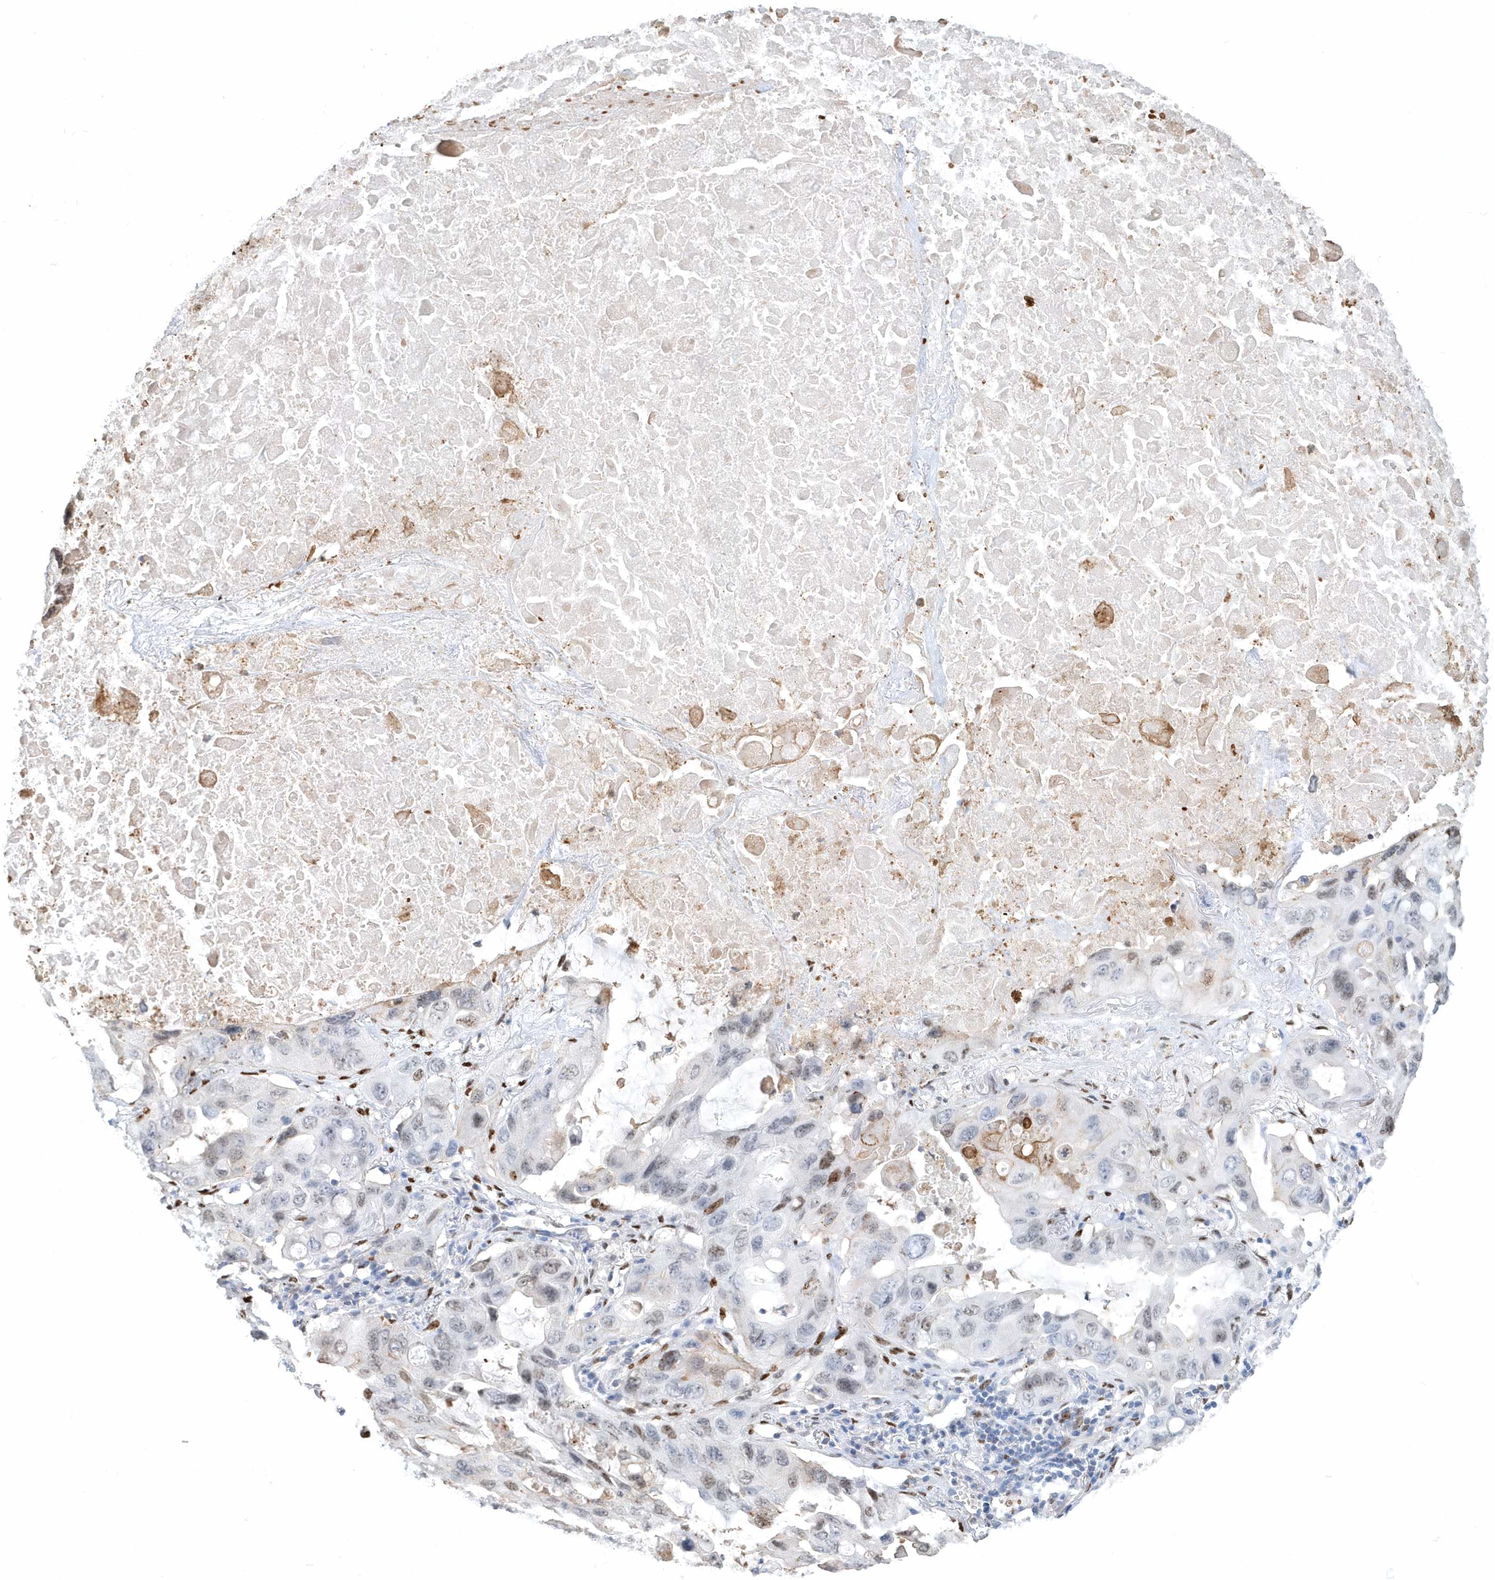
{"staining": {"intensity": "moderate", "quantity": "<25%", "location": "nuclear"}, "tissue": "lung cancer", "cell_type": "Tumor cells", "image_type": "cancer", "snomed": [{"axis": "morphology", "description": "Squamous cell carcinoma, NOS"}, {"axis": "topography", "description": "Lung"}], "caption": "A high-resolution photomicrograph shows immunohistochemistry staining of lung squamous cell carcinoma, which reveals moderate nuclear staining in about <25% of tumor cells.", "gene": "MACROH2A2", "patient": {"sex": "female", "age": 73}}